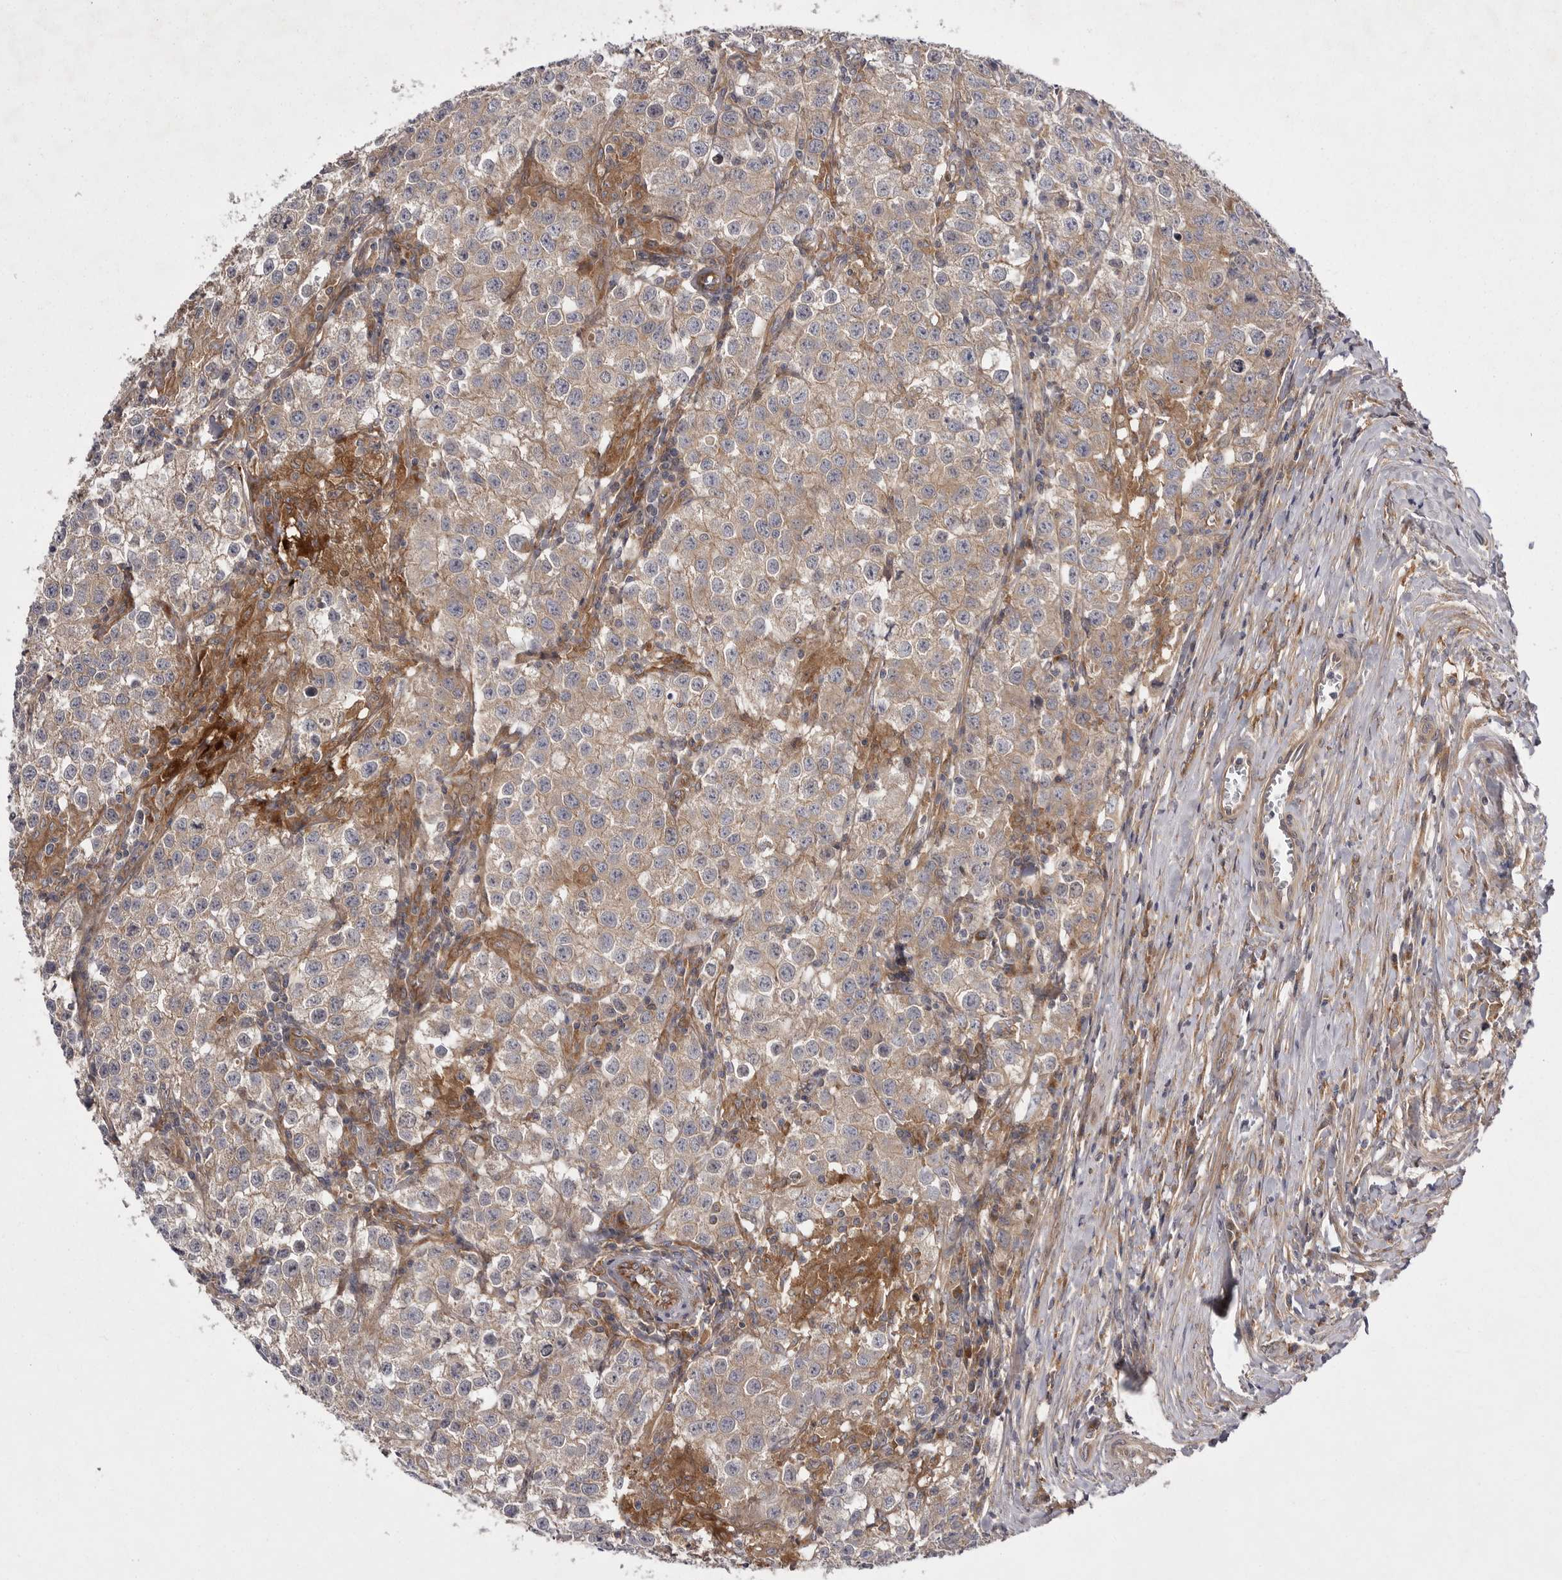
{"staining": {"intensity": "weak", "quantity": "25%-75%", "location": "cytoplasmic/membranous"}, "tissue": "testis cancer", "cell_type": "Tumor cells", "image_type": "cancer", "snomed": [{"axis": "morphology", "description": "Seminoma, NOS"}, {"axis": "morphology", "description": "Carcinoma, Embryonal, NOS"}, {"axis": "topography", "description": "Testis"}], "caption": "Embryonal carcinoma (testis) tissue shows weak cytoplasmic/membranous expression in approximately 25%-75% of tumor cells (Brightfield microscopy of DAB IHC at high magnification).", "gene": "OSBPL9", "patient": {"sex": "male", "age": 43}}